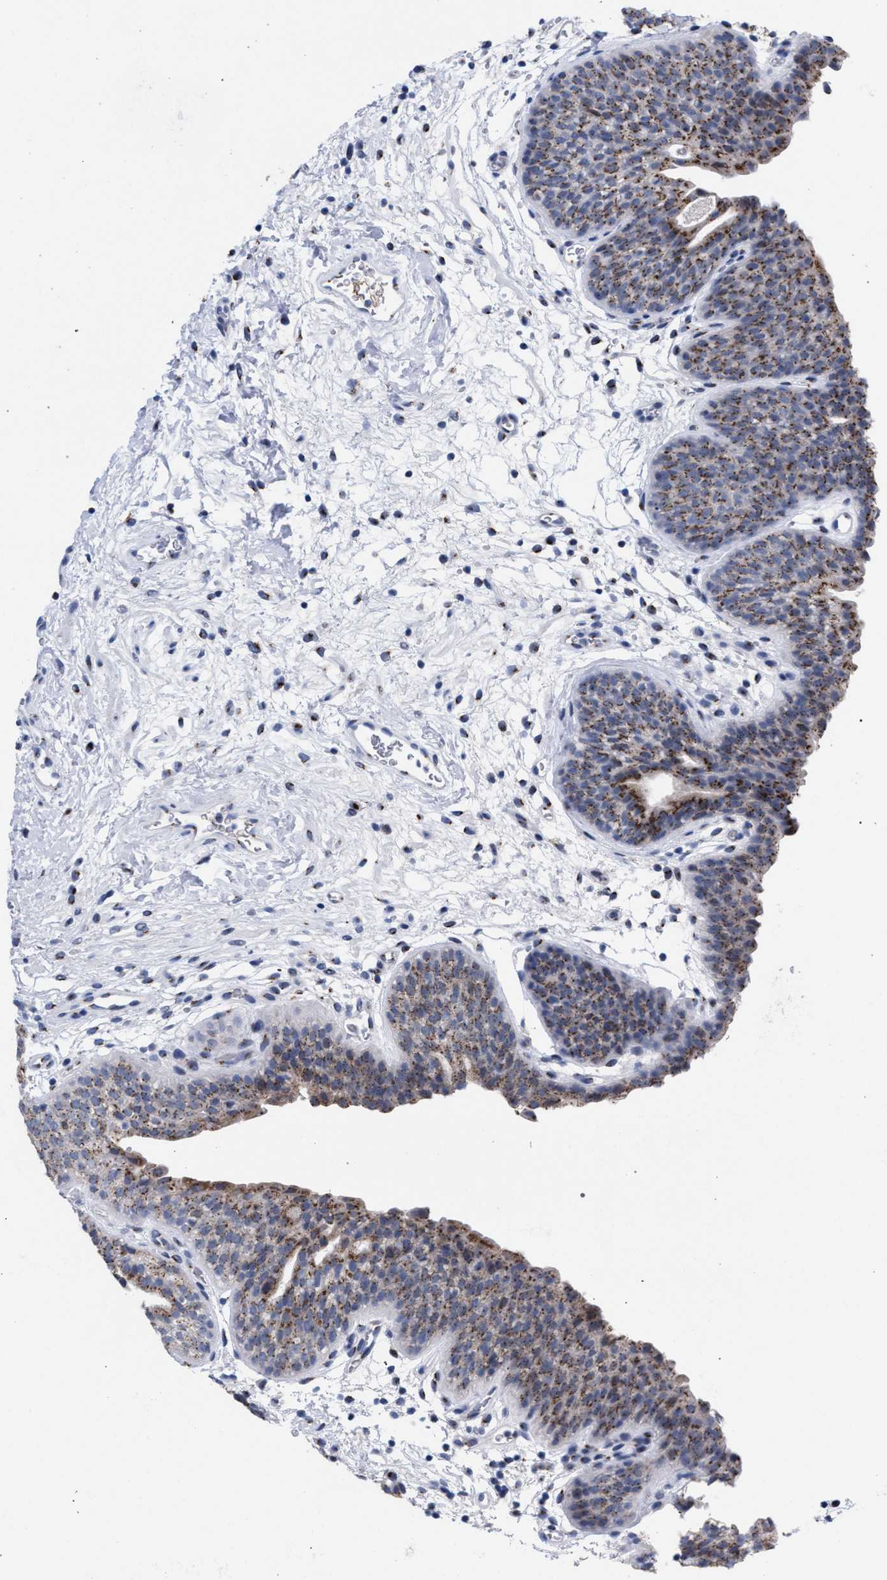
{"staining": {"intensity": "moderate", "quantity": ">75%", "location": "cytoplasmic/membranous"}, "tissue": "urinary bladder", "cell_type": "Urothelial cells", "image_type": "normal", "snomed": [{"axis": "morphology", "description": "Normal tissue, NOS"}, {"axis": "topography", "description": "Urinary bladder"}], "caption": "IHC micrograph of unremarkable human urinary bladder stained for a protein (brown), which shows medium levels of moderate cytoplasmic/membranous staining in approximately >75% of urothelial cells.", "gene": "GOLGA2", "patient": {"sex": "male", "age": 37}}